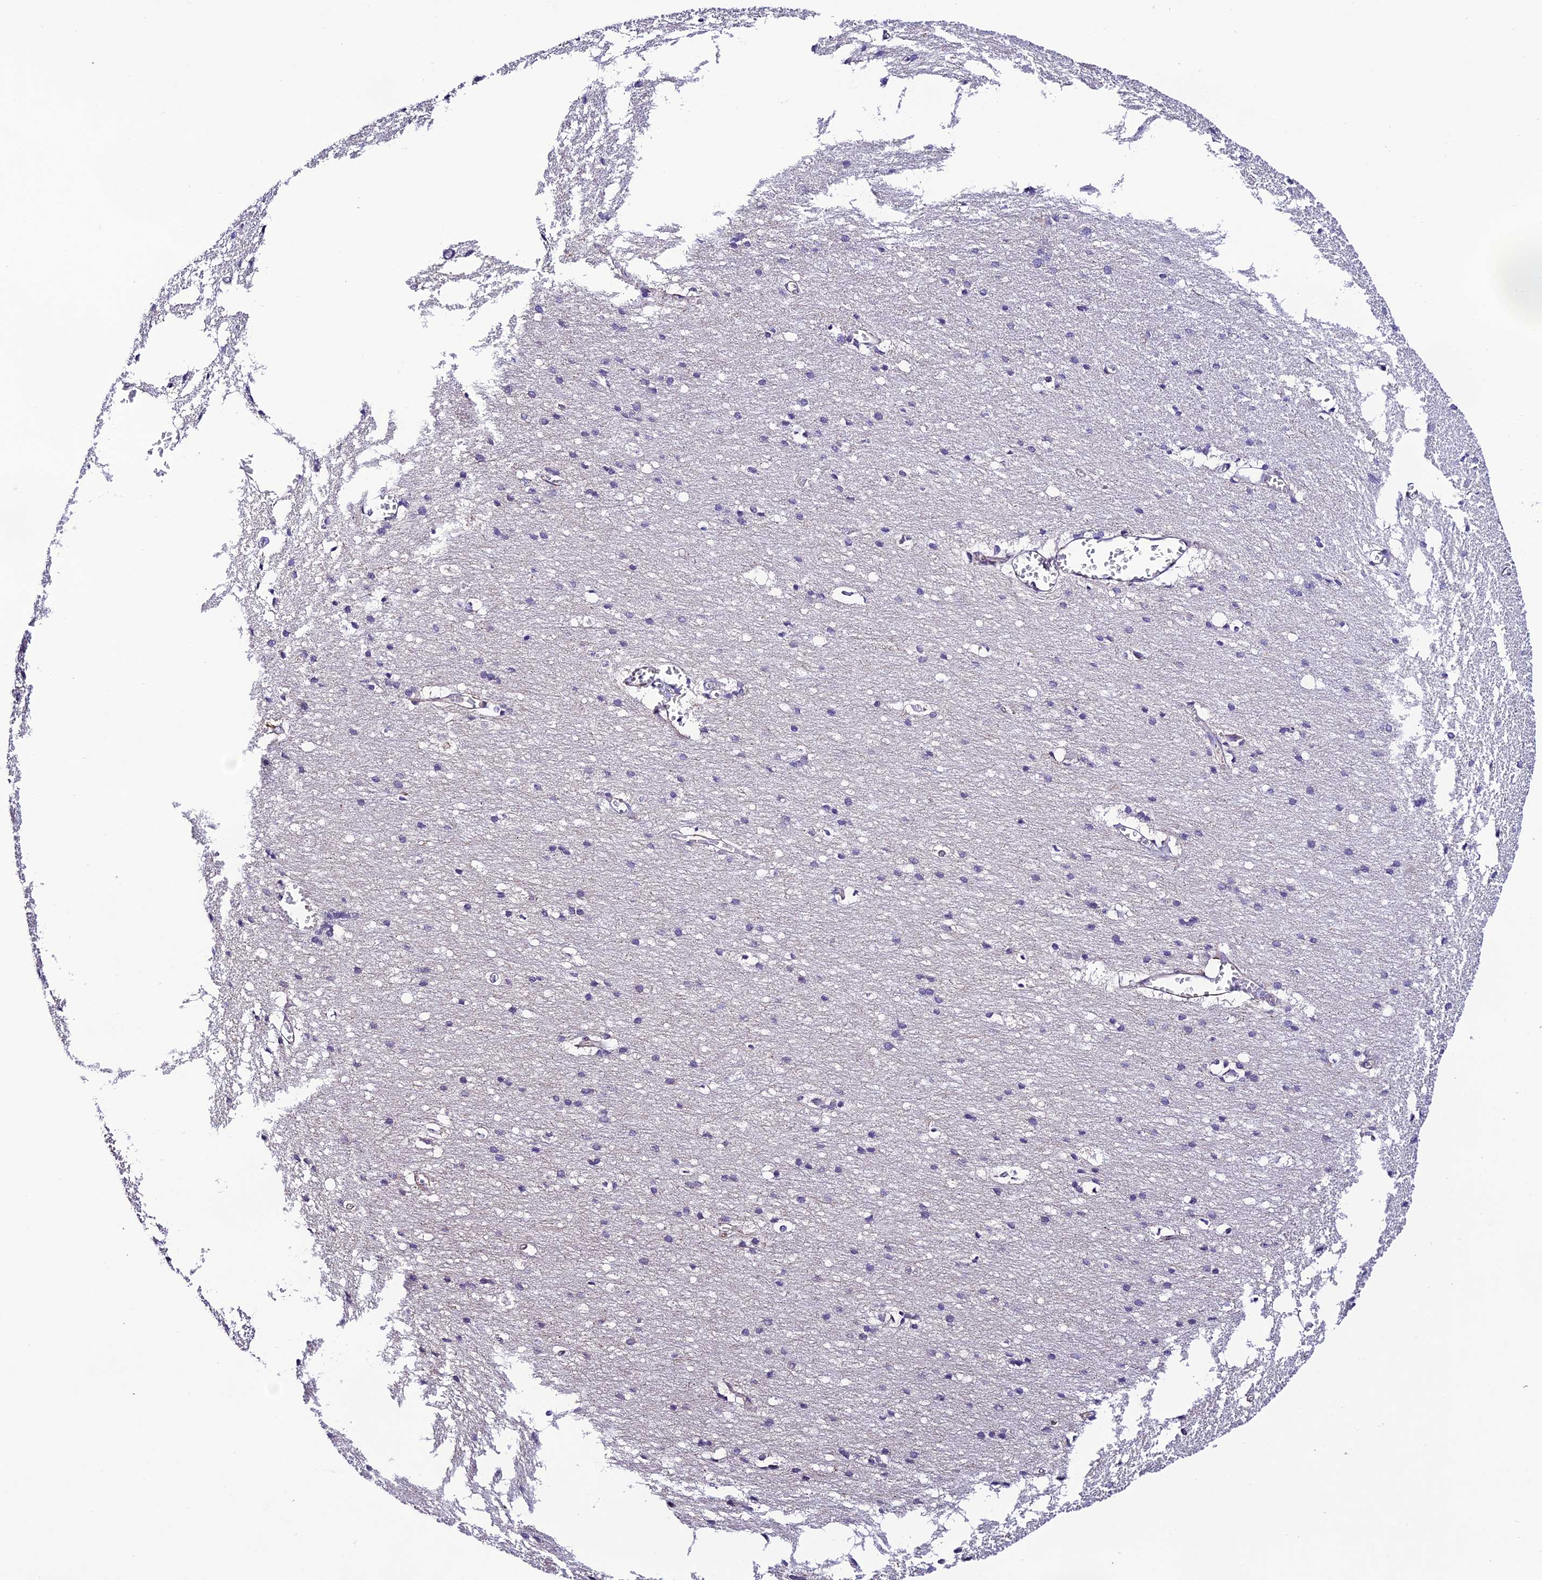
{"staining": {"intensity": "negative", "quantity": "none", "location": "none"}, "tissue": "cerebral cortex", "cell_type": "Endothelial cells", "image_type": "normal", "snomed": [{"axis": "morphology", "description": "Normal tissue, NOS"}, {"axis": "topography", "description": "Cerebral cortex"}], "caption": "High magnification brightfield microscopy of benign cerebral cortex stained with DAB (3,3'-diaminobenzidine) (brown) and counterstained with hematoxylin (blue): endothelial cells show no significant staining.", "gene": "BRME1", "patient": {"sex": "male", "age": 54}}